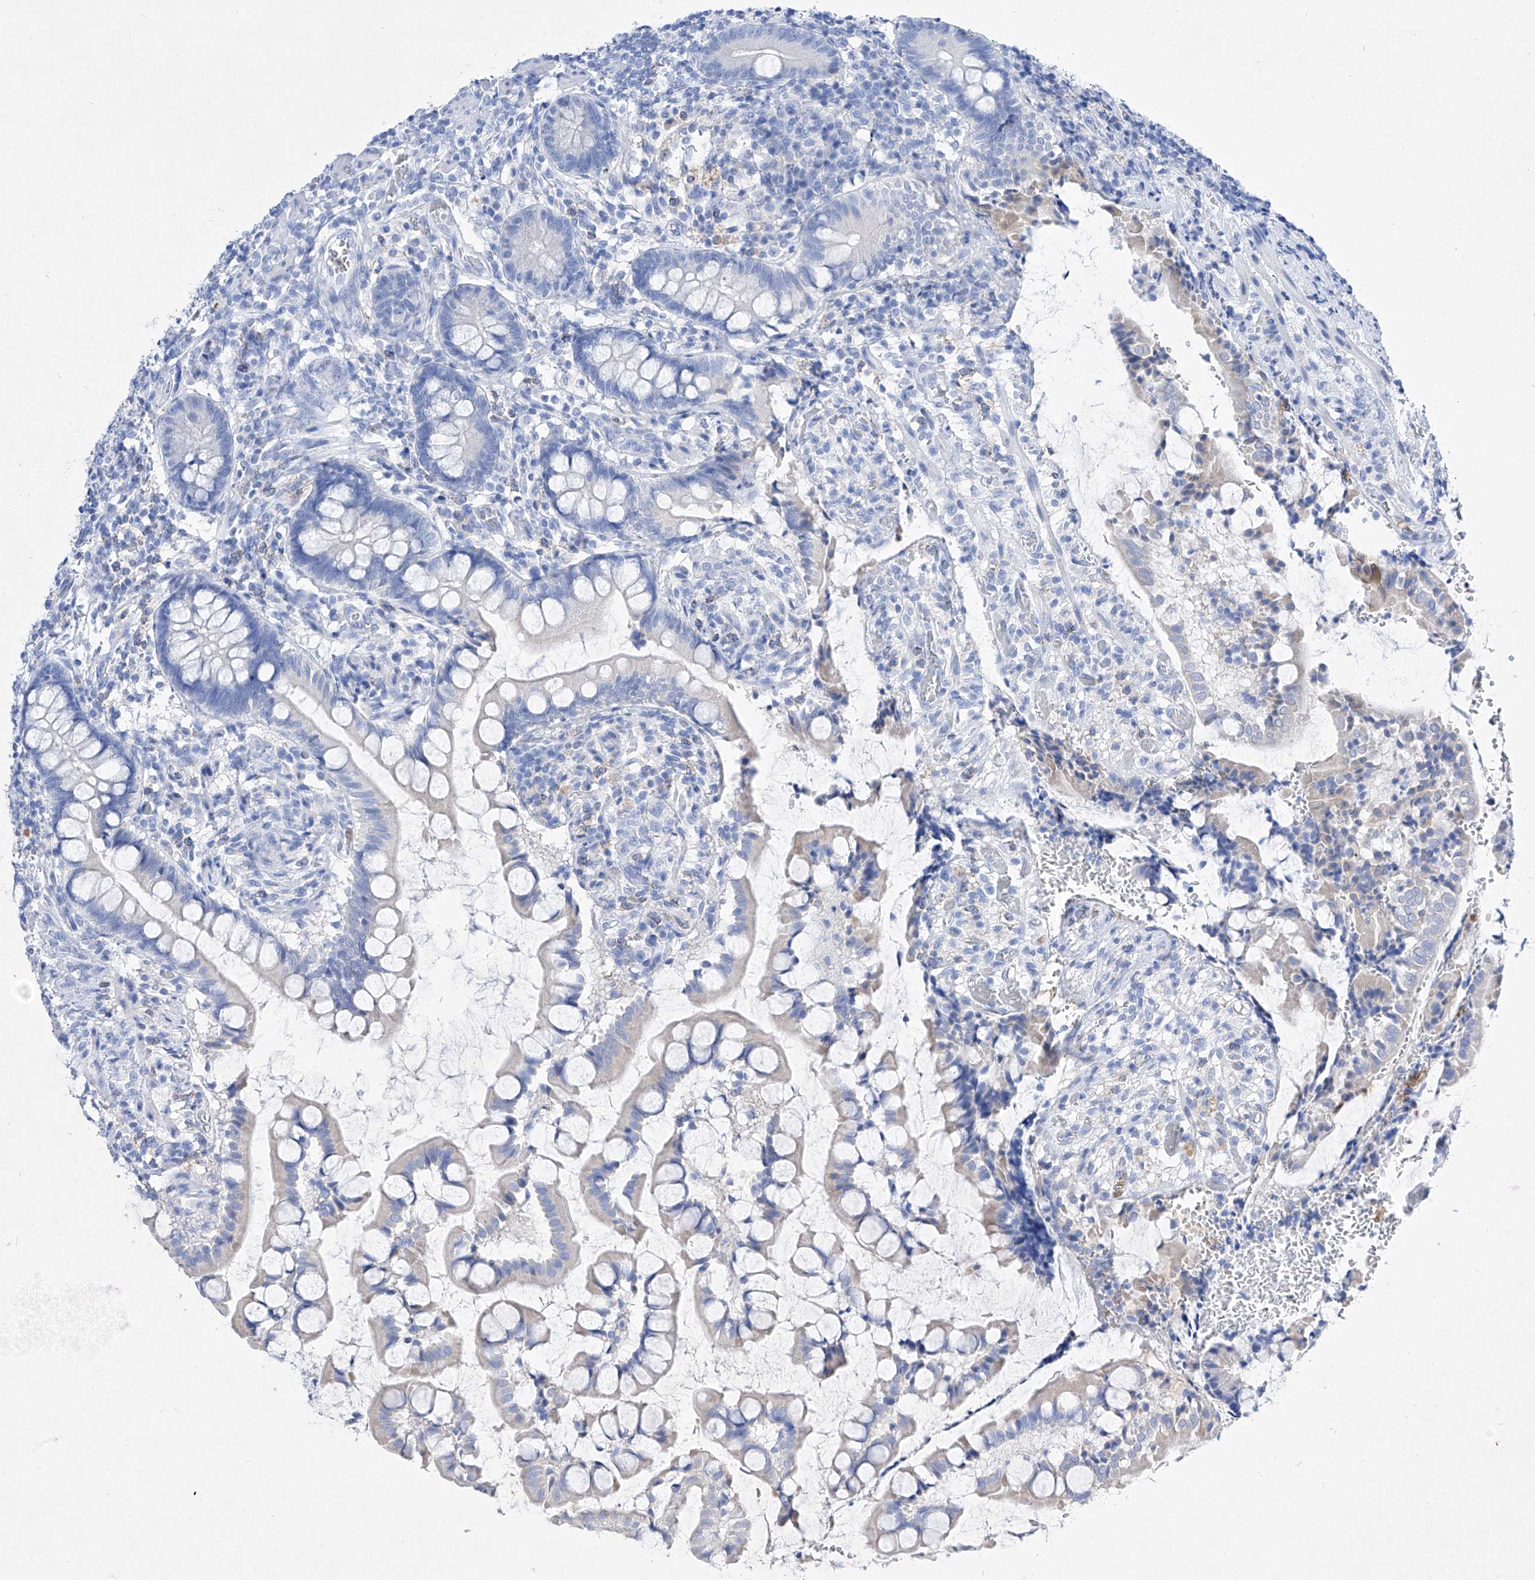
{"staining": {"intensity": "negative", "quantity": "none", "location": "none"}, "tissue": "small intestine", "cell_type": "Glandular cells", "image_type": "normal", "snomed": [{"axis": "morphology", "description": "Normal tissue, NOS"}, {"axis": "topography", "description": "Small intestine"}], "caption": "Immunohistochemistry image of normal small intestine: small intestine stained with DAB (3,3'-diaminobenzidine) reveals no significant protein expression in glandular cells.", "gene": "TM7SF2", "patient": {"sex": "male", "age": 52}}